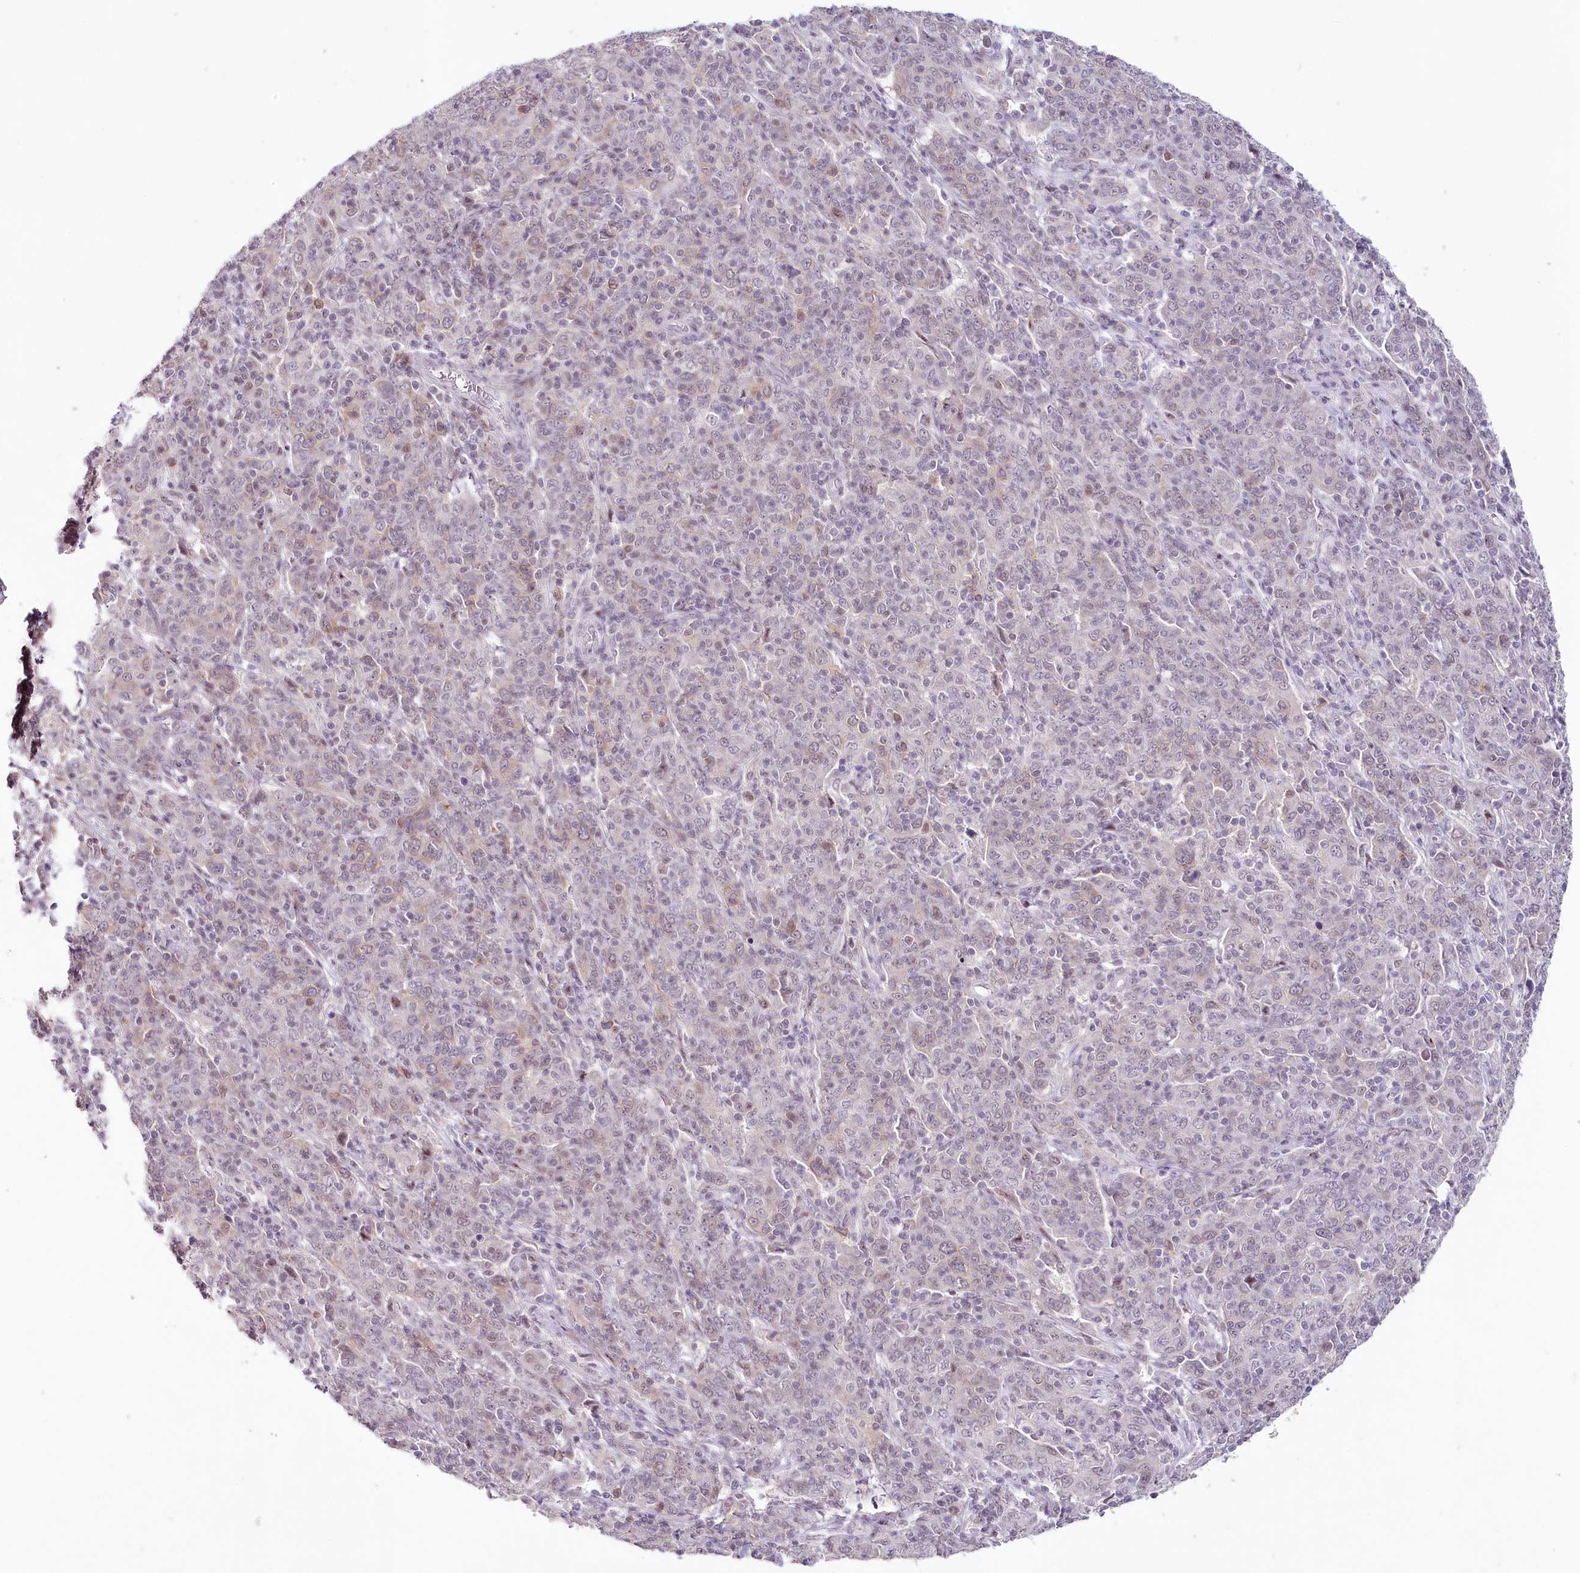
{"staining": {"intensity": "weak", "quantity": "<25%", "location": "cytoplasmic/membranous,nuclear"}, "tissue": "cervical cancer", "cell_type": "Tumor cells", "image_type": "cancer", "snomed": [{"axis": "morphology", "description": "Squamous cell carcinoma, NOS"}, {"axis": "topography", "description": "Cervix"}], "caption": "Photomicrograph shows no protein expression in tumor cells of squamous cell carcinoma (cervical) tissue.", "gene": "HPD", "patient": {"sex": "female", "age": 67}}